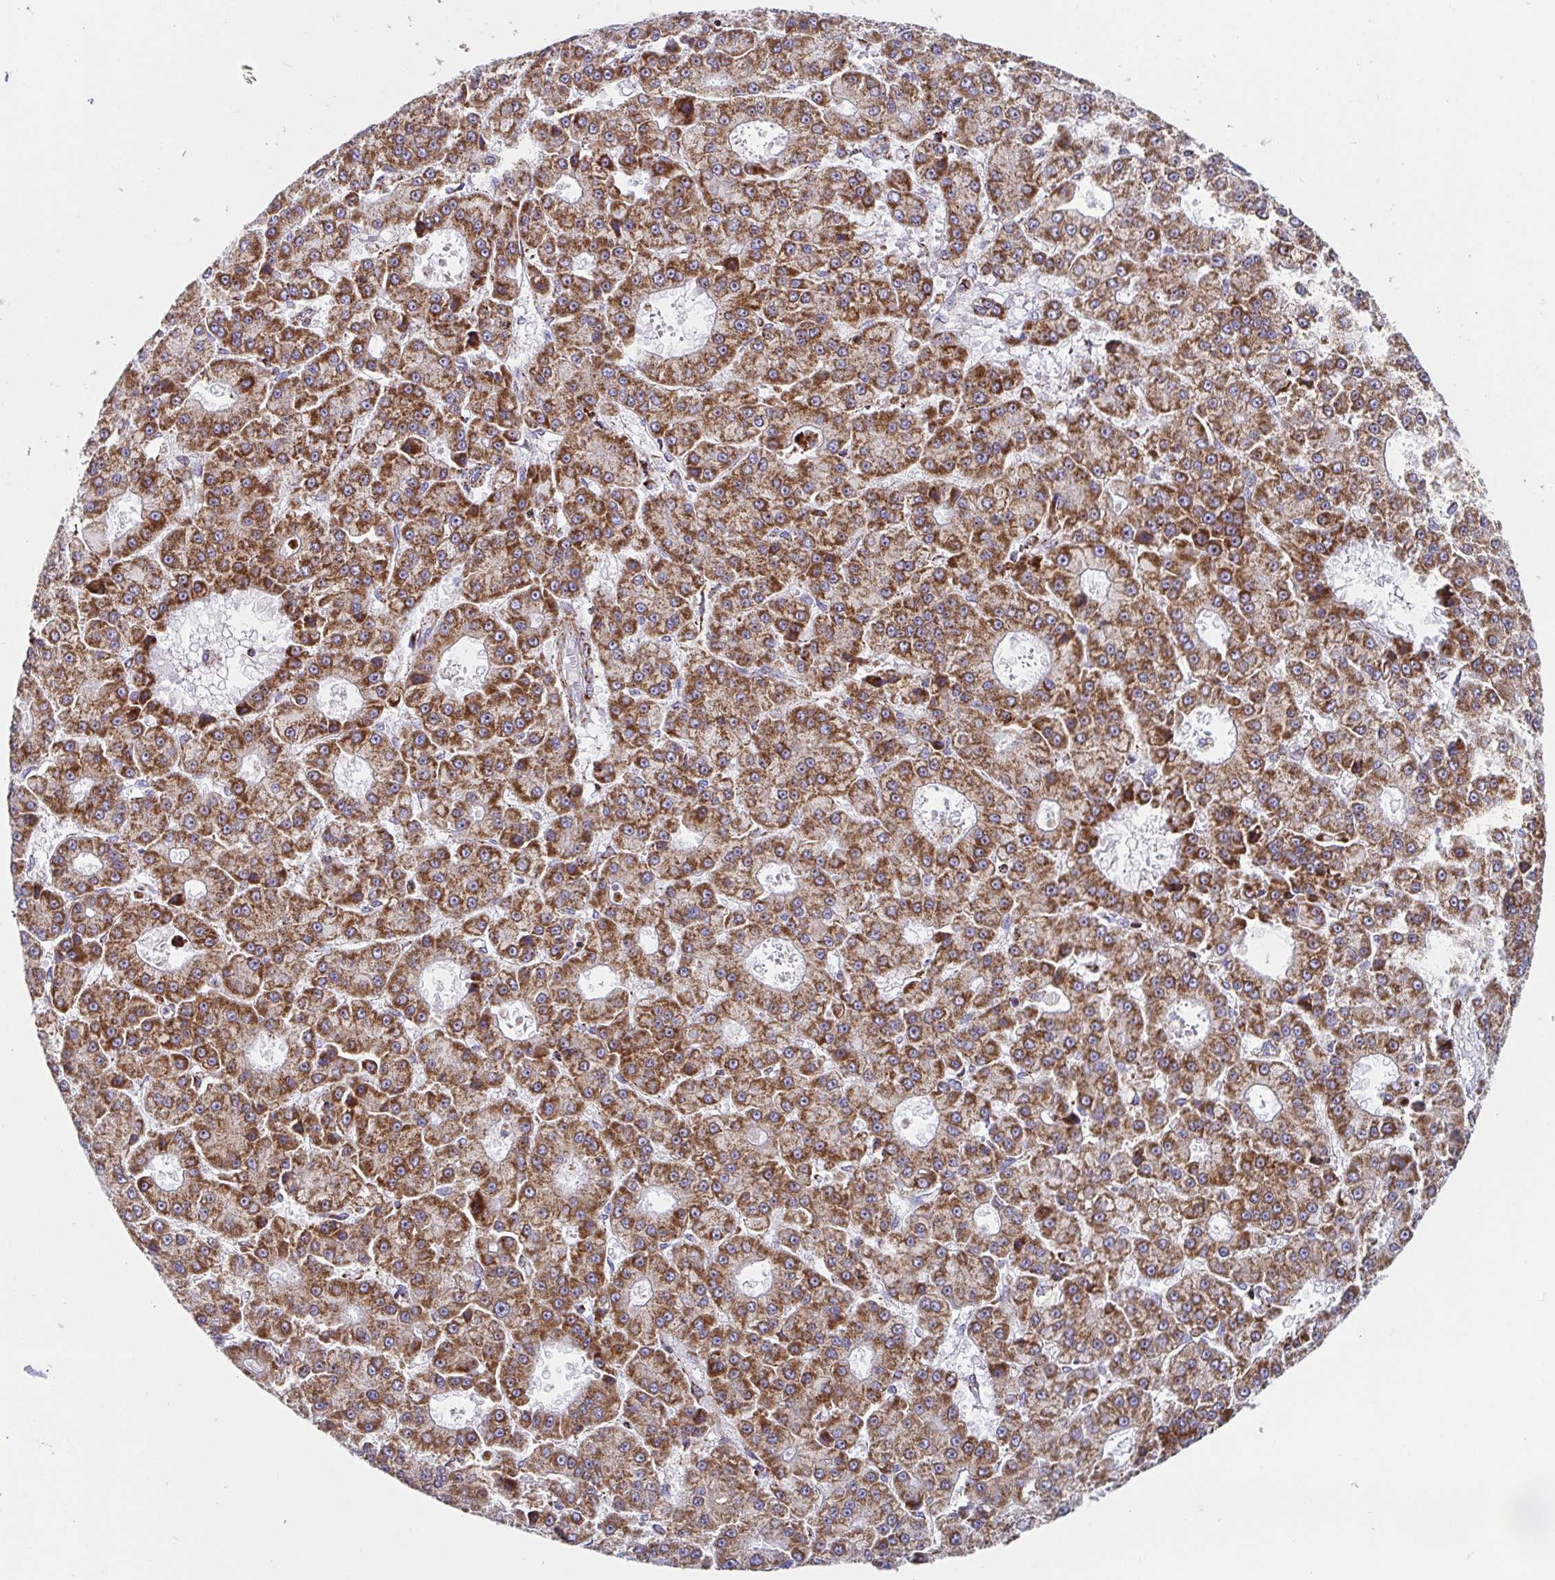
{"staining": {"intensity": "moderate", "quantity": ">75%", "location": "cytoplasmic/membranous"}, "tissue": "liver cancer", "cell_type": "Tumor cells", "image_type": "cancer", "snomed": [{"axis": "morphology", "description": "Carcinoma, Hepatocellular, NOS"}, {"axis": "topography", "description": "Liver"}], "caption": "The immunohistochemical stain shows moderate cytoplasmic/membranous expression in tumor cells of liver cancer (hepatocellular carcinoma) tissue.", "gene": "ATP5MJ", "patient": {"sex": "male", "age": 70}}